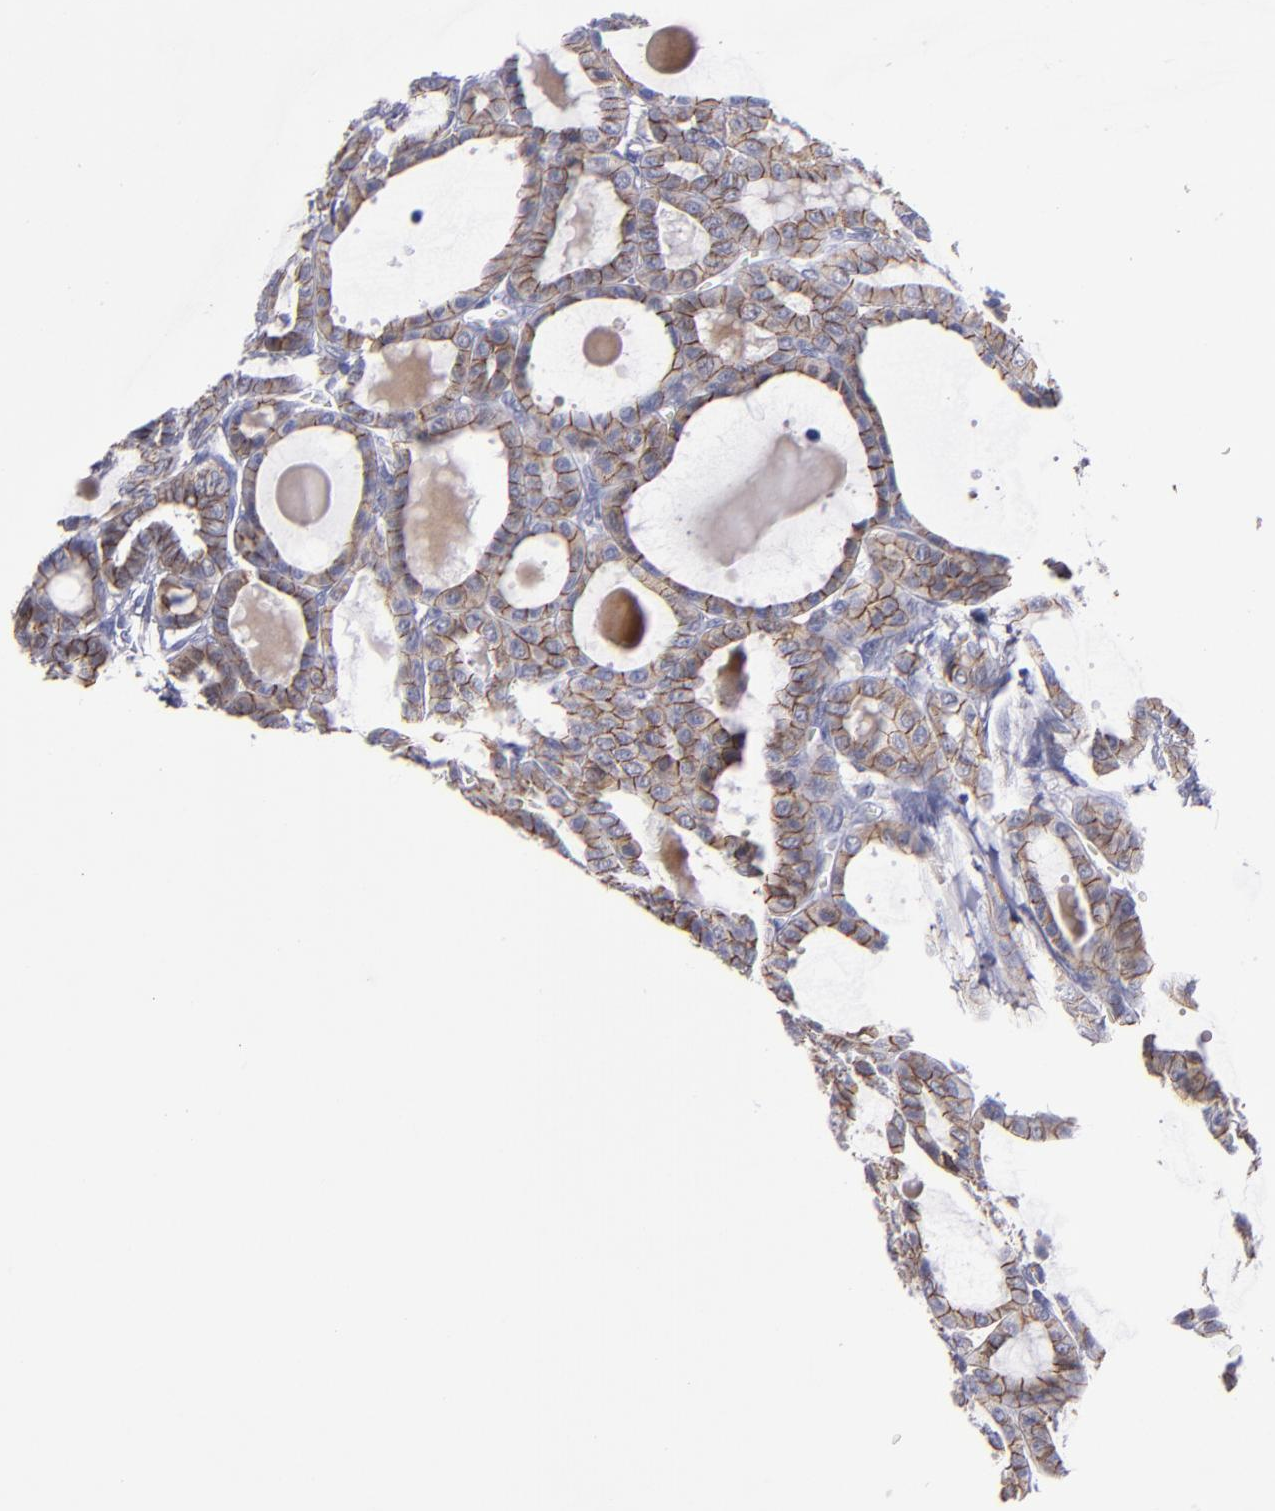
{"staining": {"intensity": "moderate", "quantity": ">75%", "location": "cytoplasmic/membranous"}, "tissue": "thyroid cancer", "cell_type": "Tumor cells", "image_type": "cancer", "snomed": [{"axis": "morphology", "description": "Carcinoma, NOS"}, {"axis": "topography", "description": "Thyroid gland"}], "caption": "The immunohistochemical stain highlights moderate cytoplasmic/membranous positivity in tumor cells of carcinoma (thyroid) tissue.", "gene": "CDH3", "patient": {"sex": "female", "age": 91}}